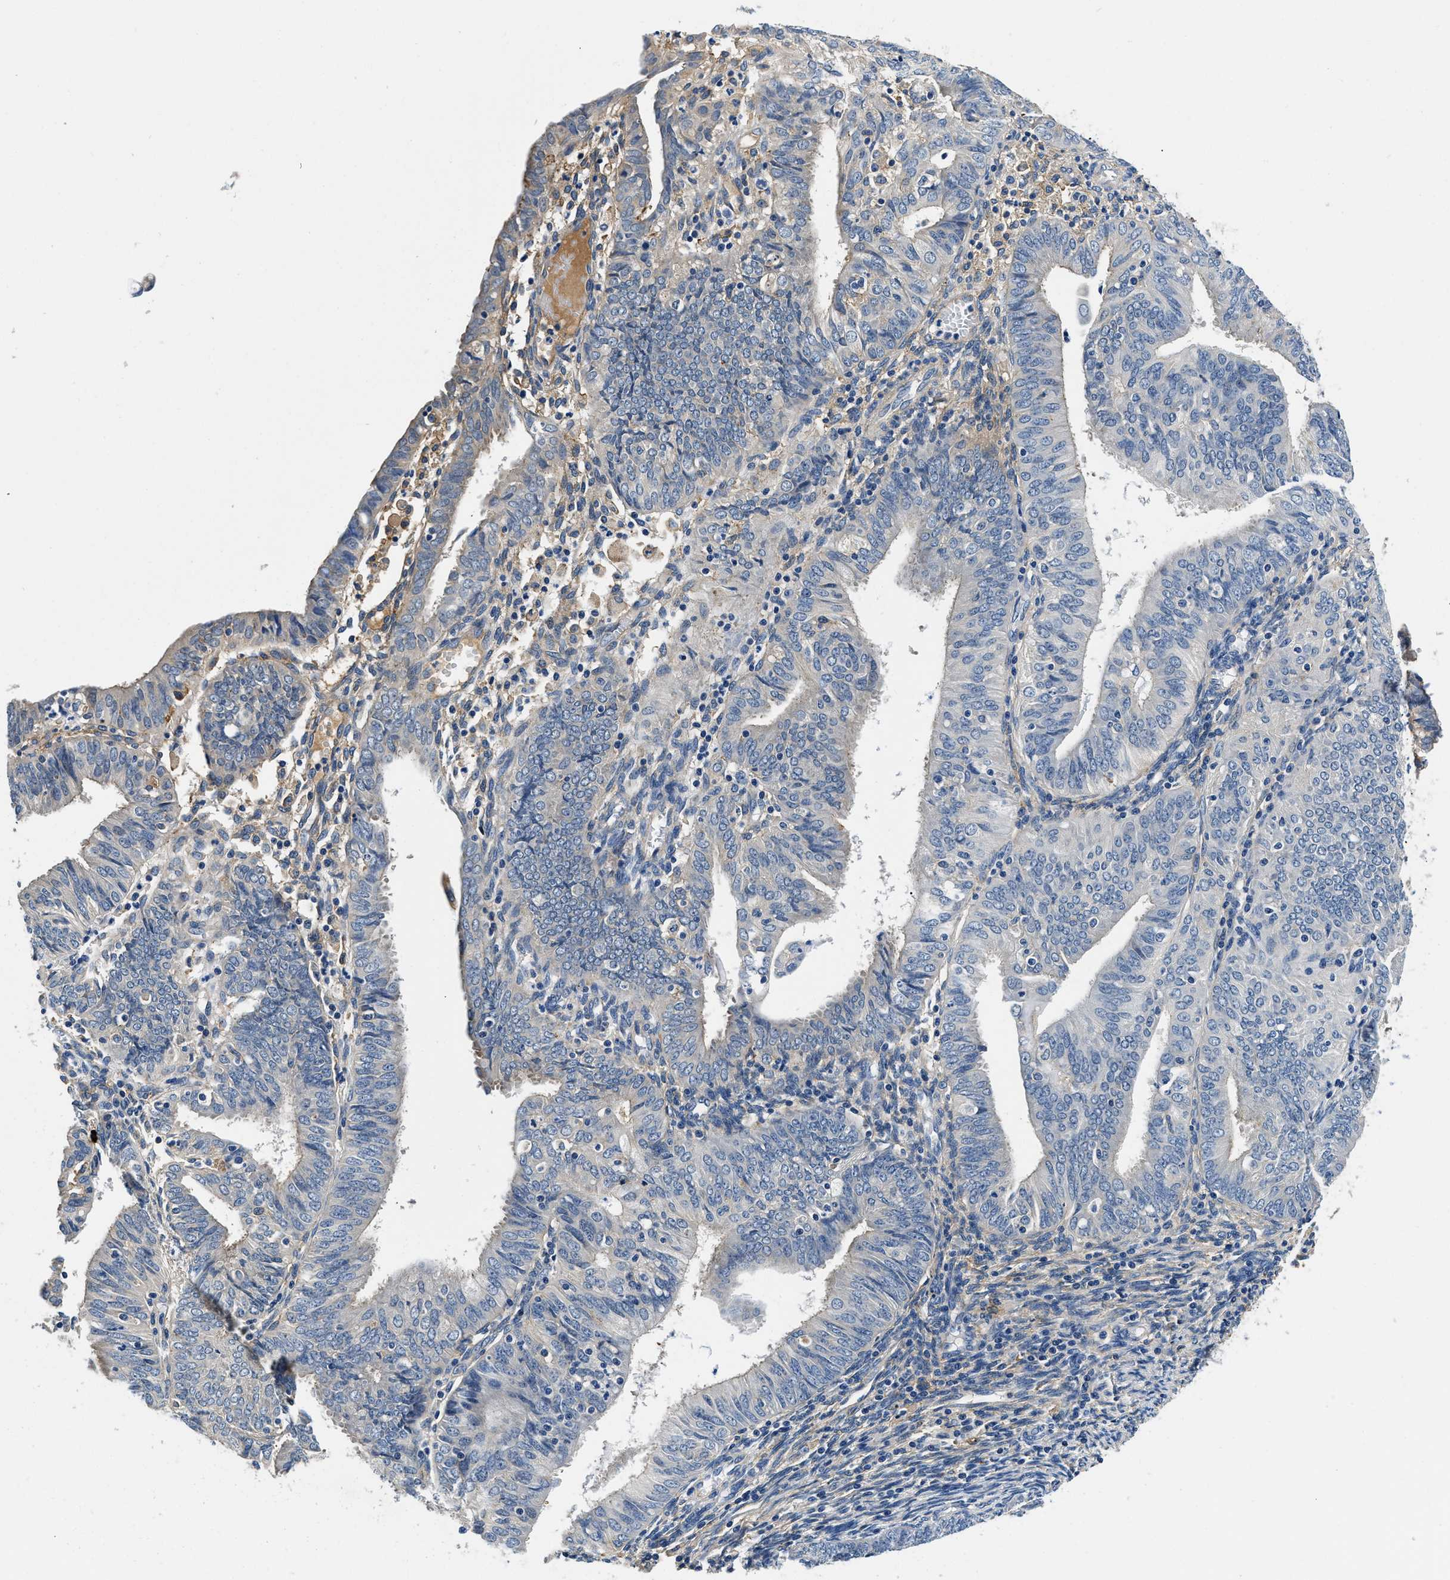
{"staining": {"intensity": "weak", "quantity": "<25%", "location": "cytoplasmic/membranous"}, "tissue": "endometrial cancer", "cell_type": "Tumor cells", "image_type": "cancer", "snomed": [{"axis": "morphology", "description": "Adenocarcinoma, NOS"}, {"axis": "topography", "description": "Endometrium"}], "caption": "This image is of endometrial adenocarcinoma stained with immunohistochemistry (IHC) to label a protein in brown with the nuclei are counter-stained blue. There is no positivity in tumor cells. (DAB (3,3'-diaminobenzidine) immunohistochemistry, high magnification).", "gene": "ZFAND3", "patient": {"sex": "female", "age": 58}}